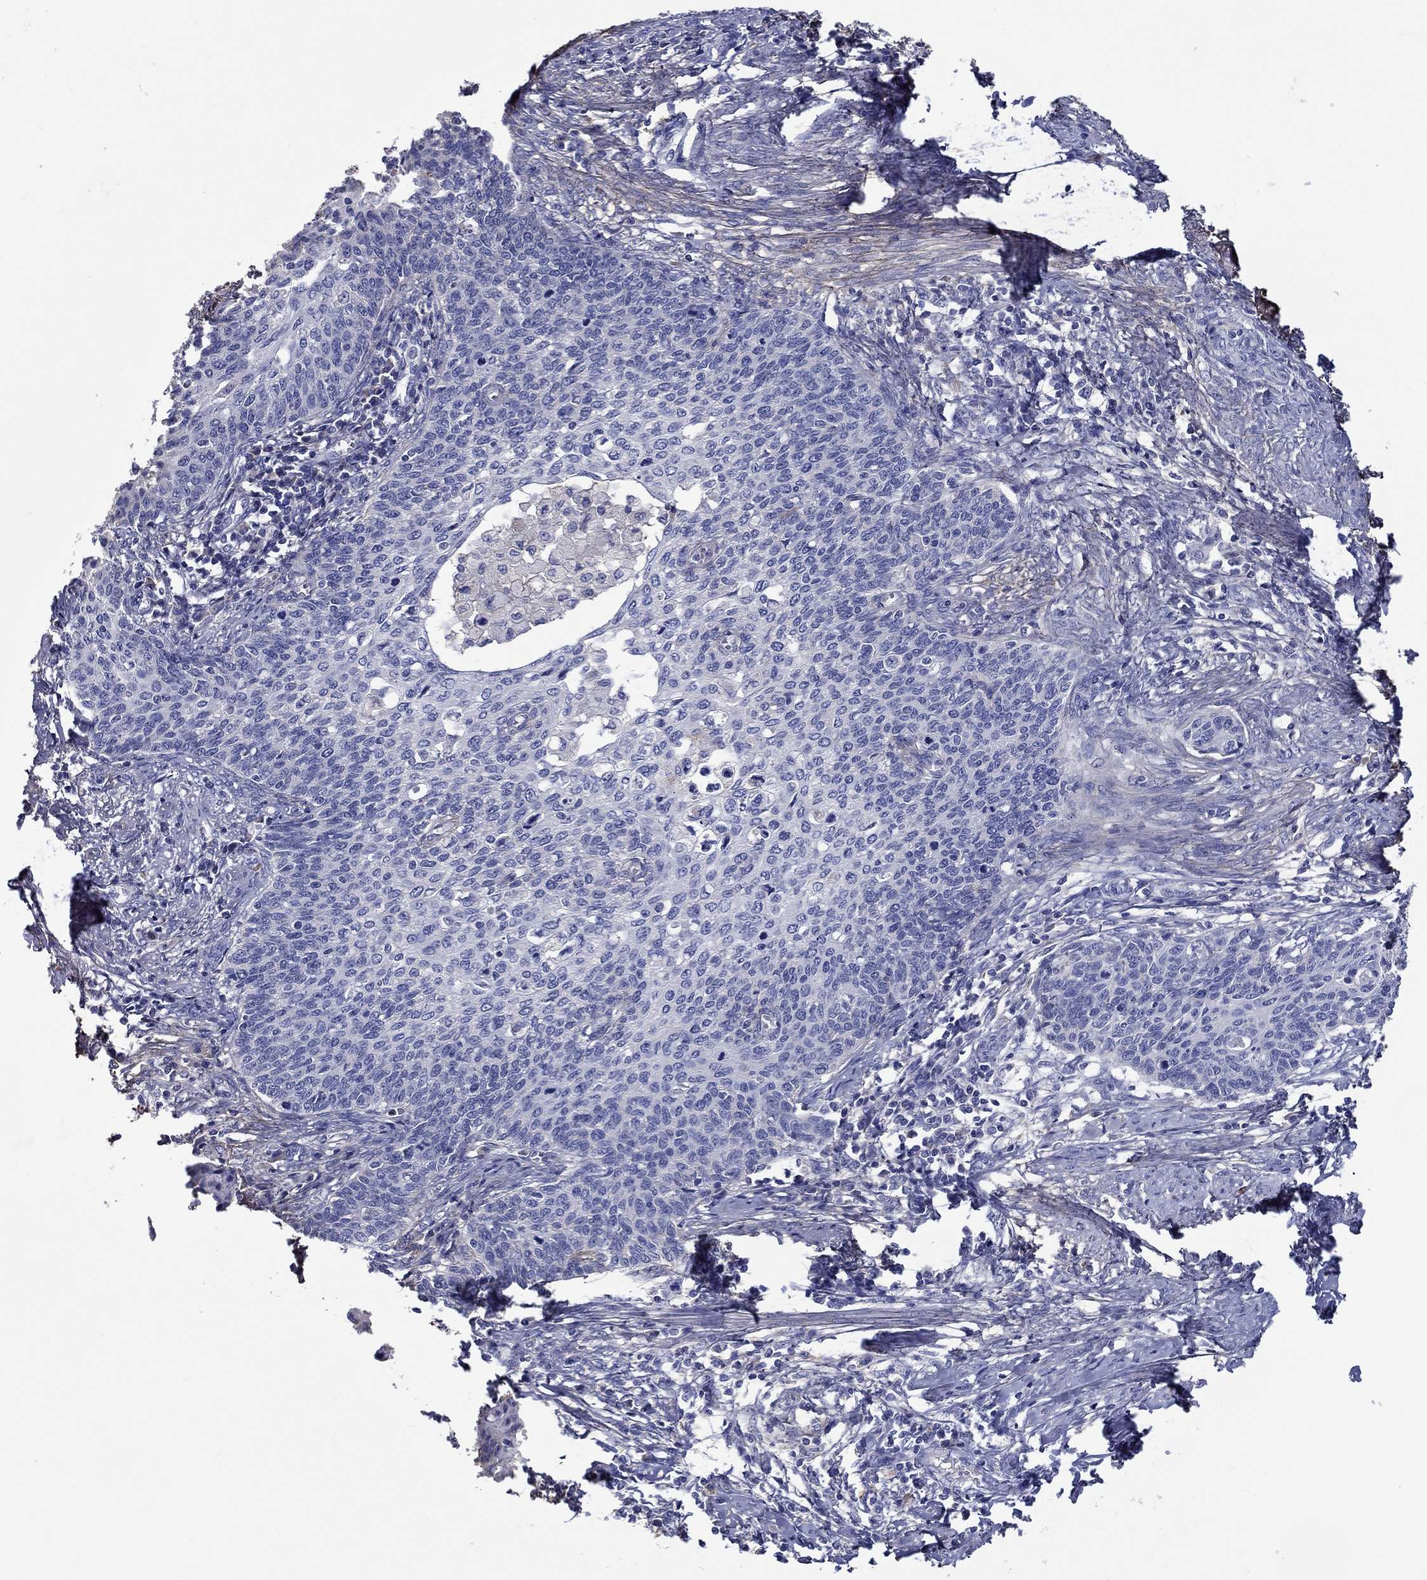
{"staining": {"intensity": "negative", "quantity": "none", "location": "none"}, "tissue": "cervical cancer", "cell_type": "Tumor cells", "image_type": "cancer", "snomed": [{"axis": "morphology", "description": "Normal tissue, NOS"}, {"axis": "morphology", "description": "Squamous cell carcinoma, NOS"}, {"axis": "topography", "description": "Cervix"}], "caption": "IHC photomicrograph of neoplastic tissue: human cervical squamous cell carcinoma stained with DAB shows no significant protein positivity in tumor cells.", "gene": "TGFBI", "patient": {"sex": "female", "age": 39}}